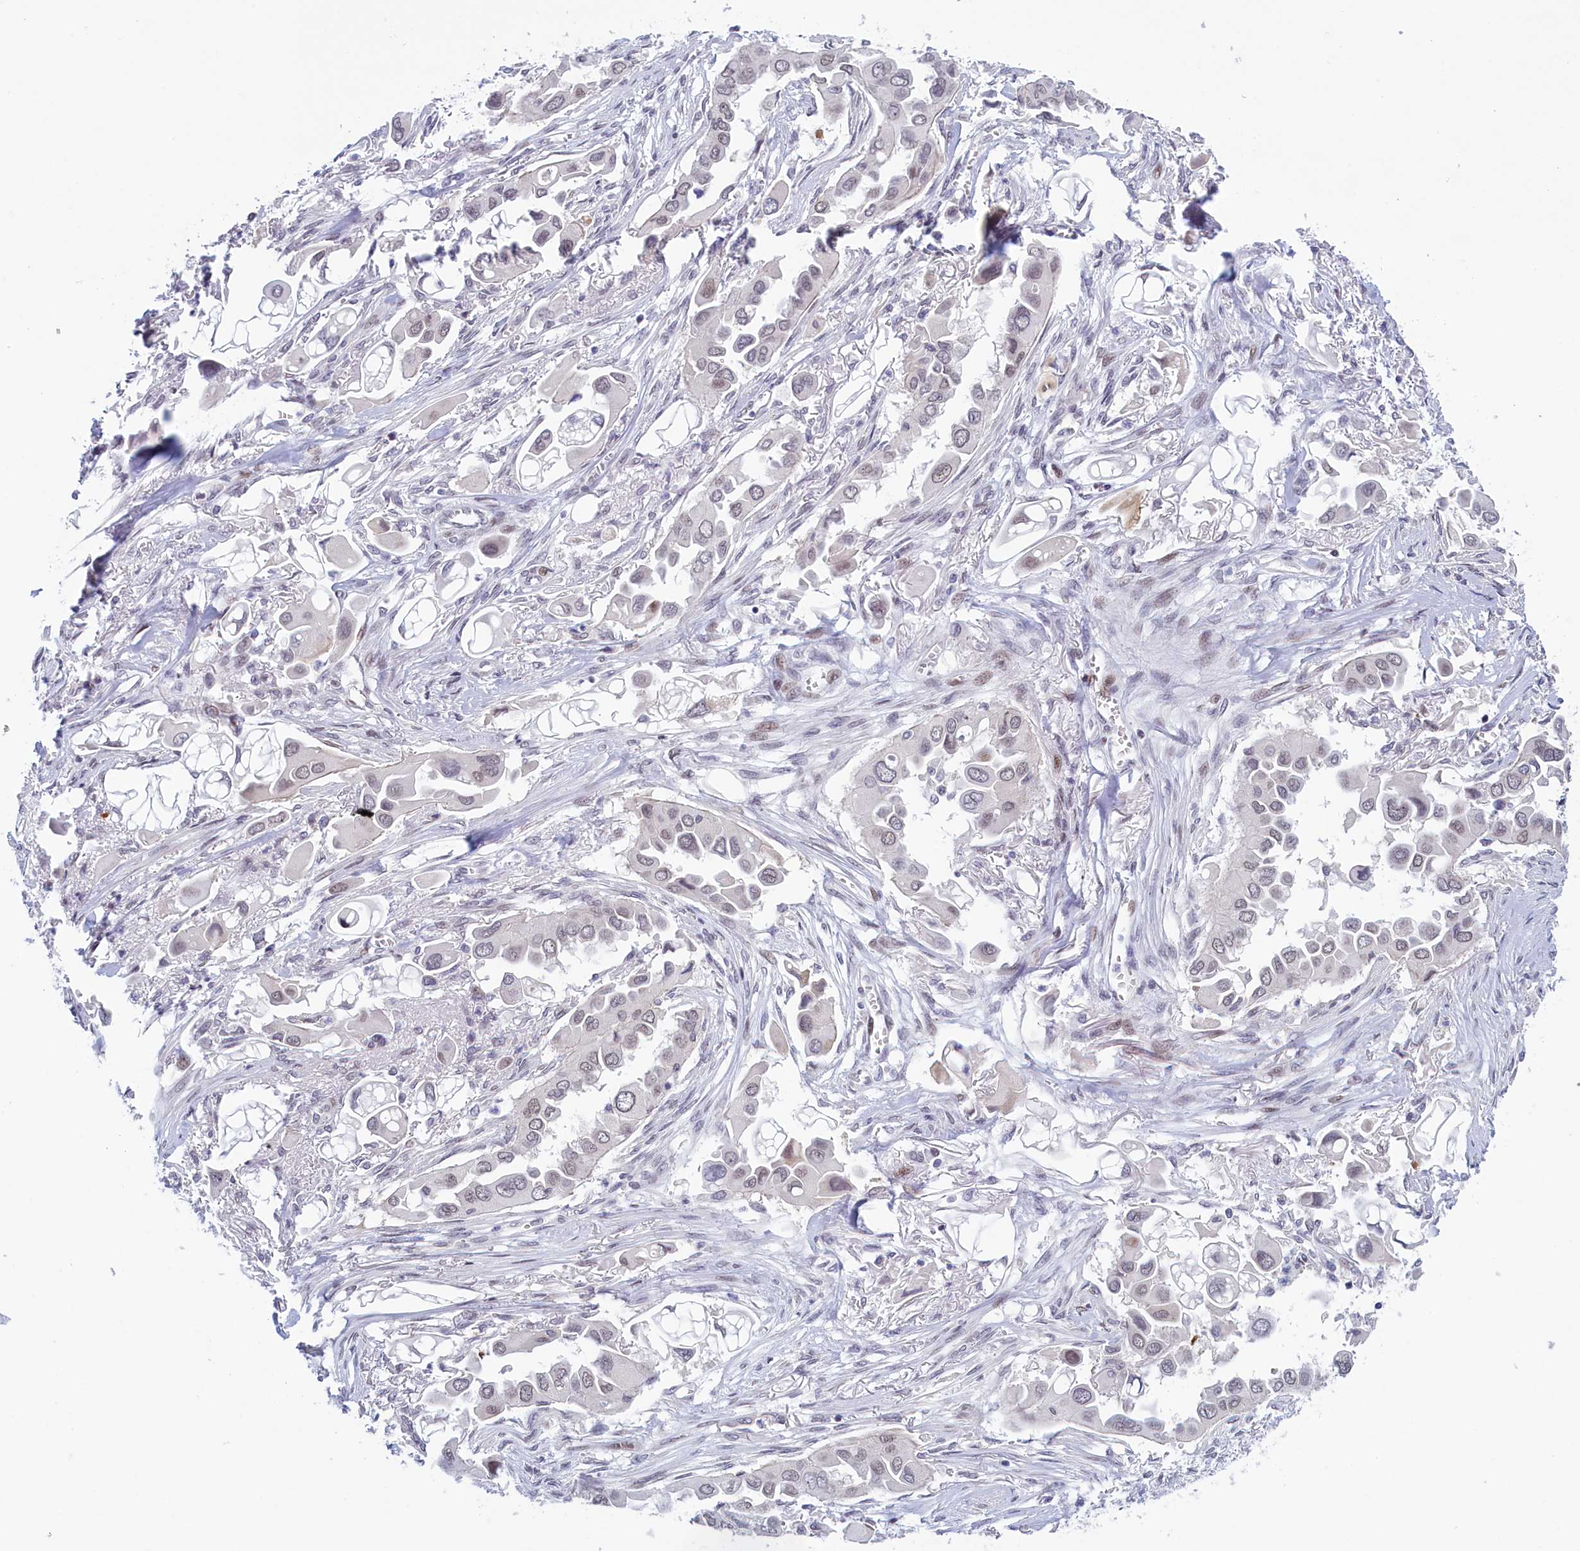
{"staining": {"intensity": "negative", "quantity": "none", "location": "none"}, "tissue": "lung cancer", "cell_type": "Tumor cells", "image_type": "cancer", "snomed": [{"axis": "morphology", "description": "Adenocarcinoma, NOS"}, {"axis": "topography", "description": "Lung"}], "caption": "Immunohistochemical staining of human lung cancer (adenocarcinoma) reveals no significant expression in tumor cells. The staining was performed using DAB (3,3'-diaminobenzidine) to visualize the protein expression in brown, while the nuclei were stained in blue with hematoxylin (Magnification: 20x).", "gene": "ATF7IP2", "patient": {"sex": "female", "age": 76}}